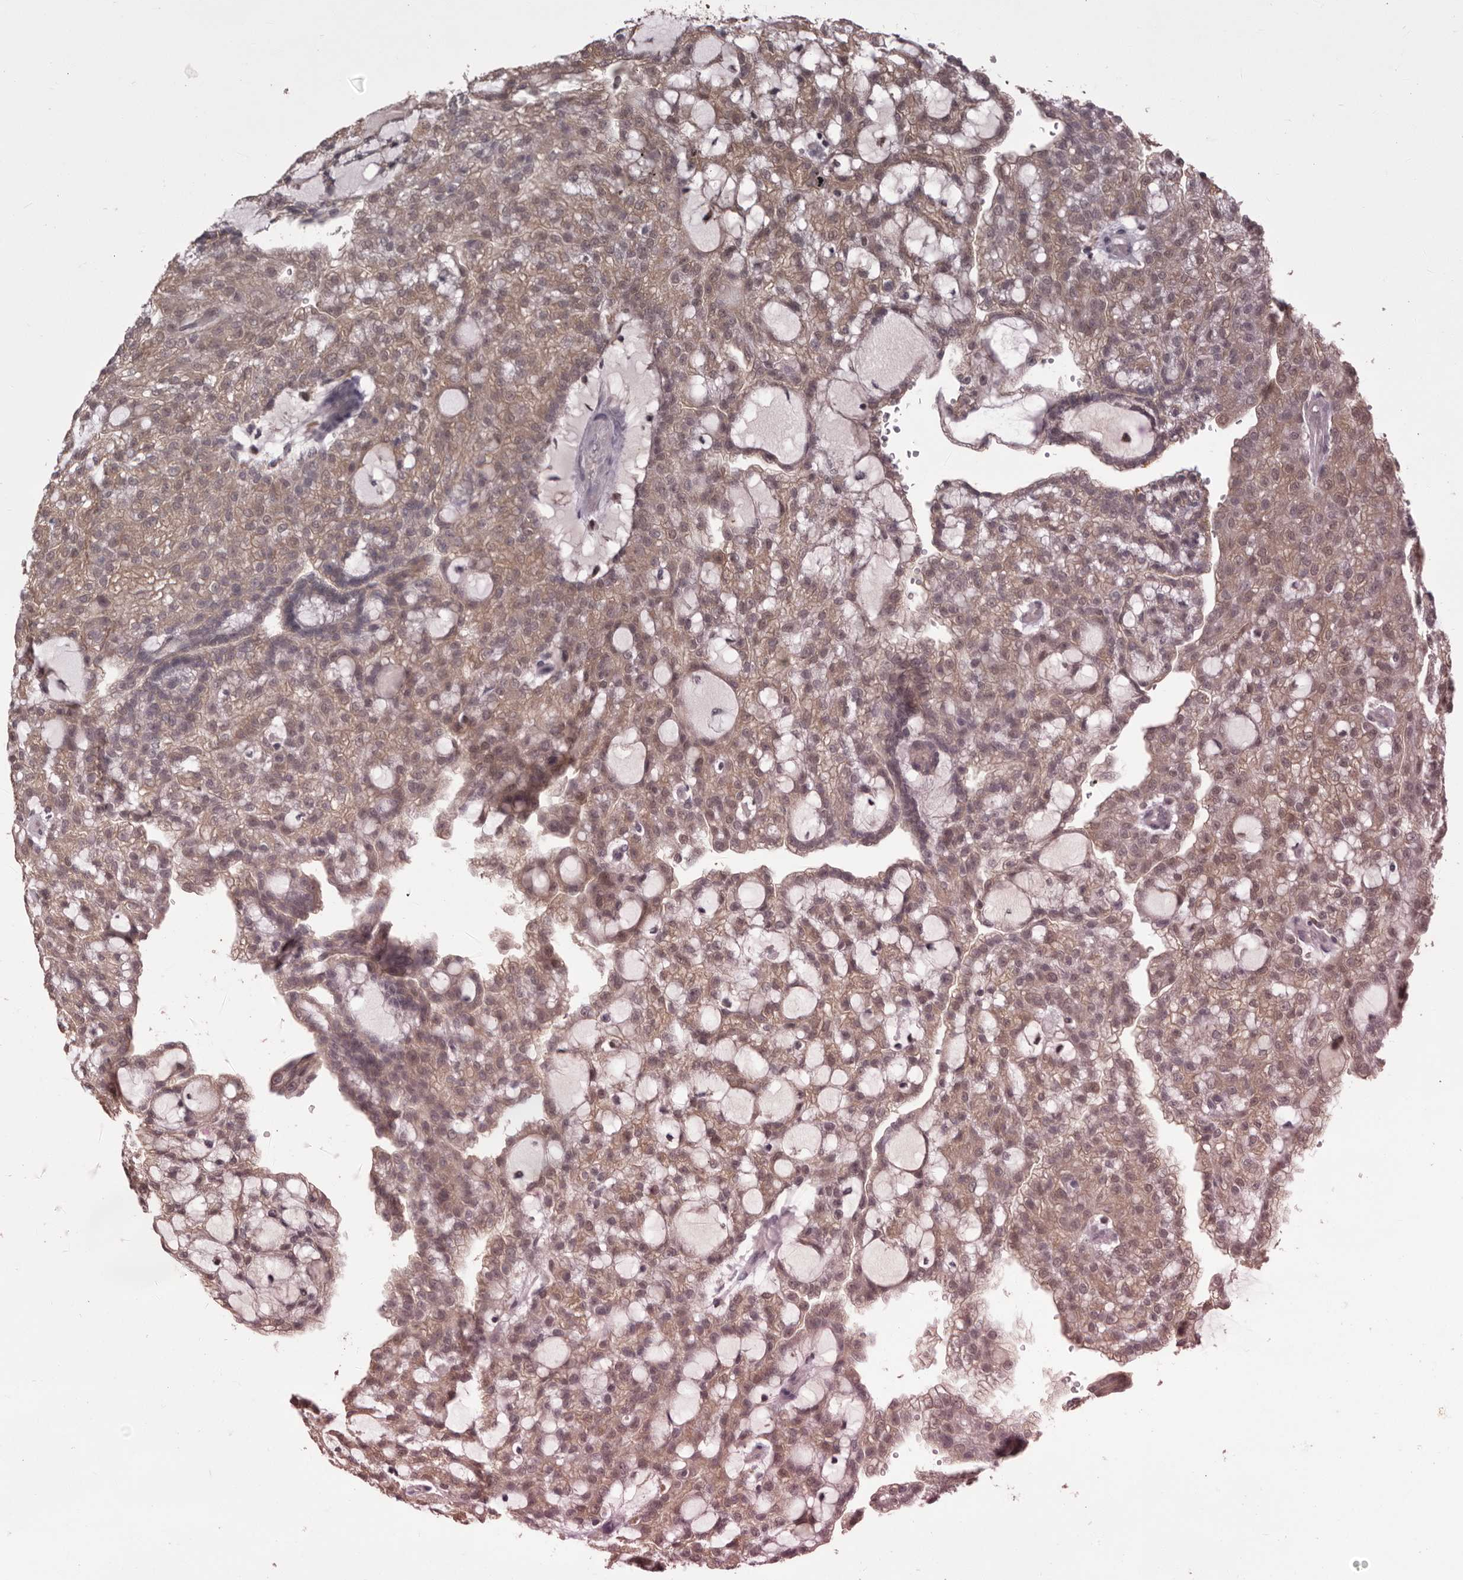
{"staining": {"intensity": "weak", "quantity": "25%-75%", "location": "cytoplasmic/membranous,nuclear"}, "tissue": "renal cancer", "cell_type": "Tumor cells", "image_type": "cancer", "snomed": [{"axis": "morphology", "description": "Adenocarcinoma, NOS"}, {"axis": "topography", "description": "Kidney"}], "caption": "Immunohistochemical staining of human renal adenocarcinoma displays low levels of weak cytoplasmic/membranous and nuclear protein staining in about 25%-75% of tumor cells.", "gene": "MDH1", "patient": {"sex": "male", "age": 63}}